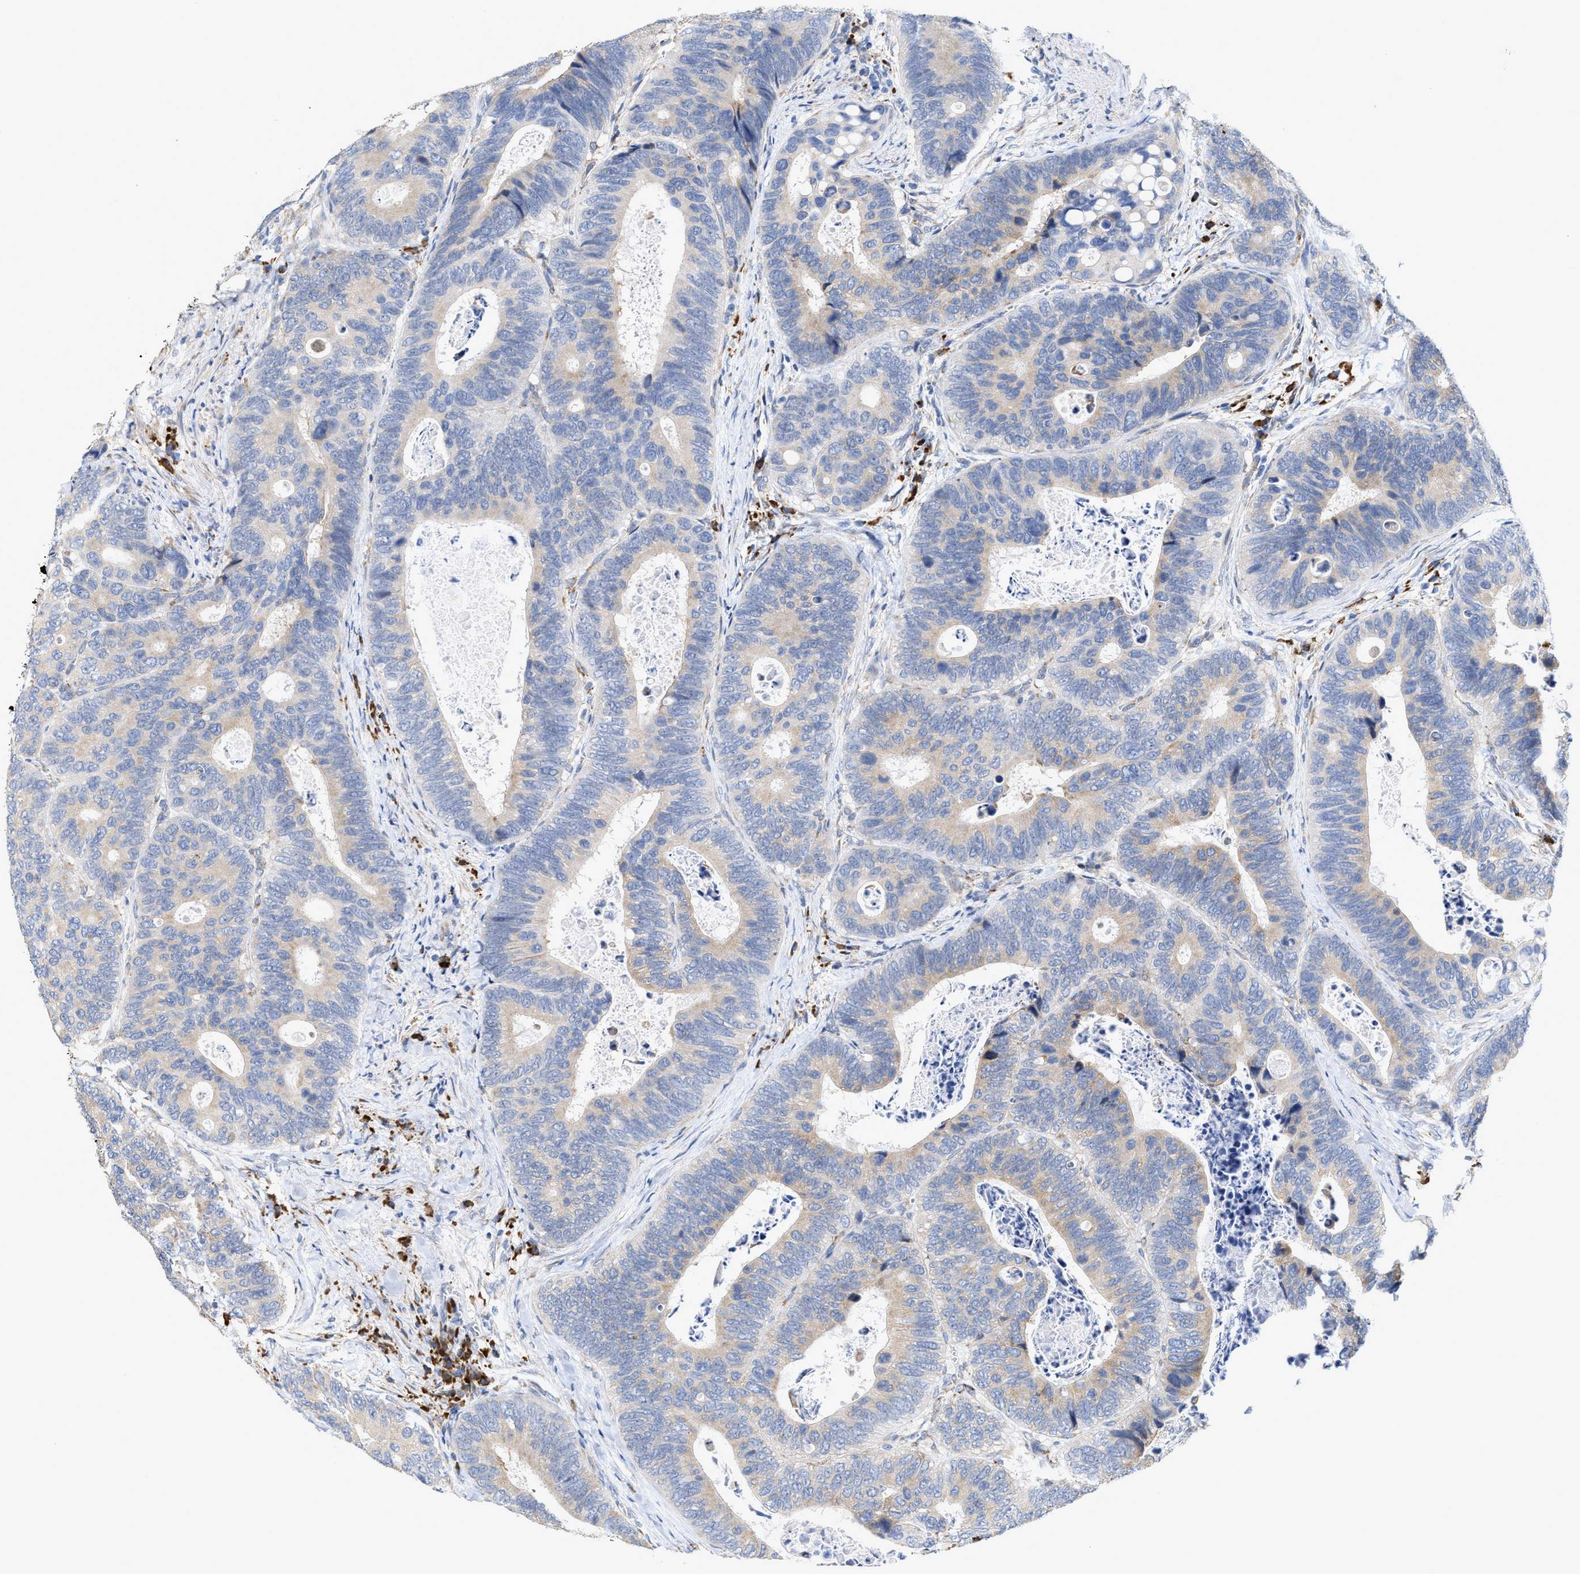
{"staining": {"intensity": "weak", "quantity": "25%-75%", "location": "cytoplasmic/membranous"}, "tissue": "colorectal cancer", "cell_type": "Tumor cells", "image_type": "cancer", "snomed": [{"axis": "morphology", "description": "Inflammation, NOS"}, {"axis": "morphology", "description": "Adenocarcinoma, NOS"}, {"axis": "topography", "description": "Colon"}], "caption": "This image displays immunohistochemistry staining of human colorectal cancer, with low weak cytoplasmic/membranous positivity in about 25%-75% of tumor cells.", "gene": "RYR2", "patient": {"sex": "male", "age": 72}}